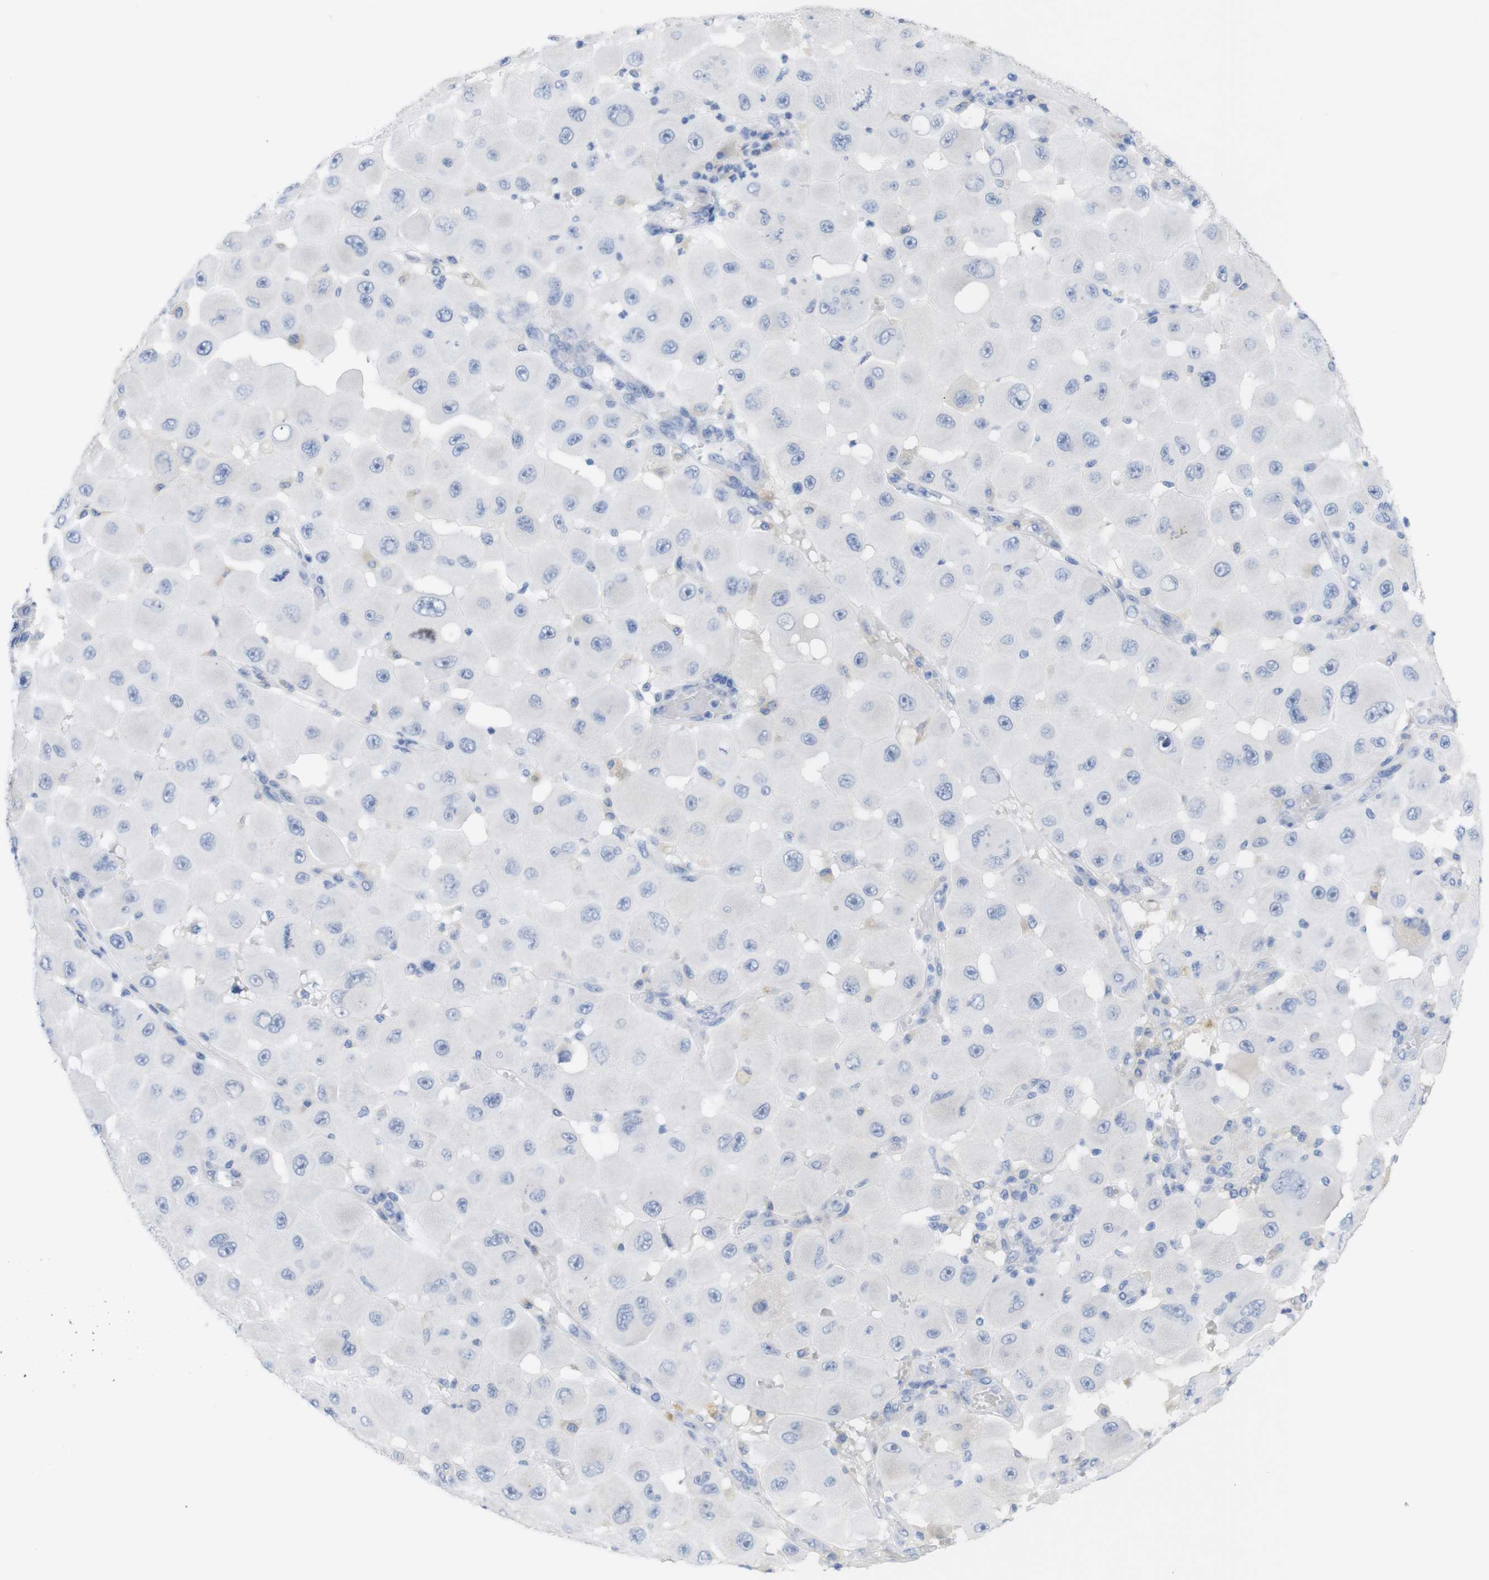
{"staining": {"intensity": "negative", "quantity": "none", "location": "none"}, "tissue": "melanoma", "cell_type": "Tumor cells", "image_type": "cancer", "snomed": [{"axis": "morphology", "description": "Malignant melanoma, NOS"}, {"axis": "topography", "description": "Skin"}], "caption": "Image shows no significant protein staining in tumor cells of malignant melanoma.", "gene": "PNMA1", "patient": {"sex": "female", "age": 81}}